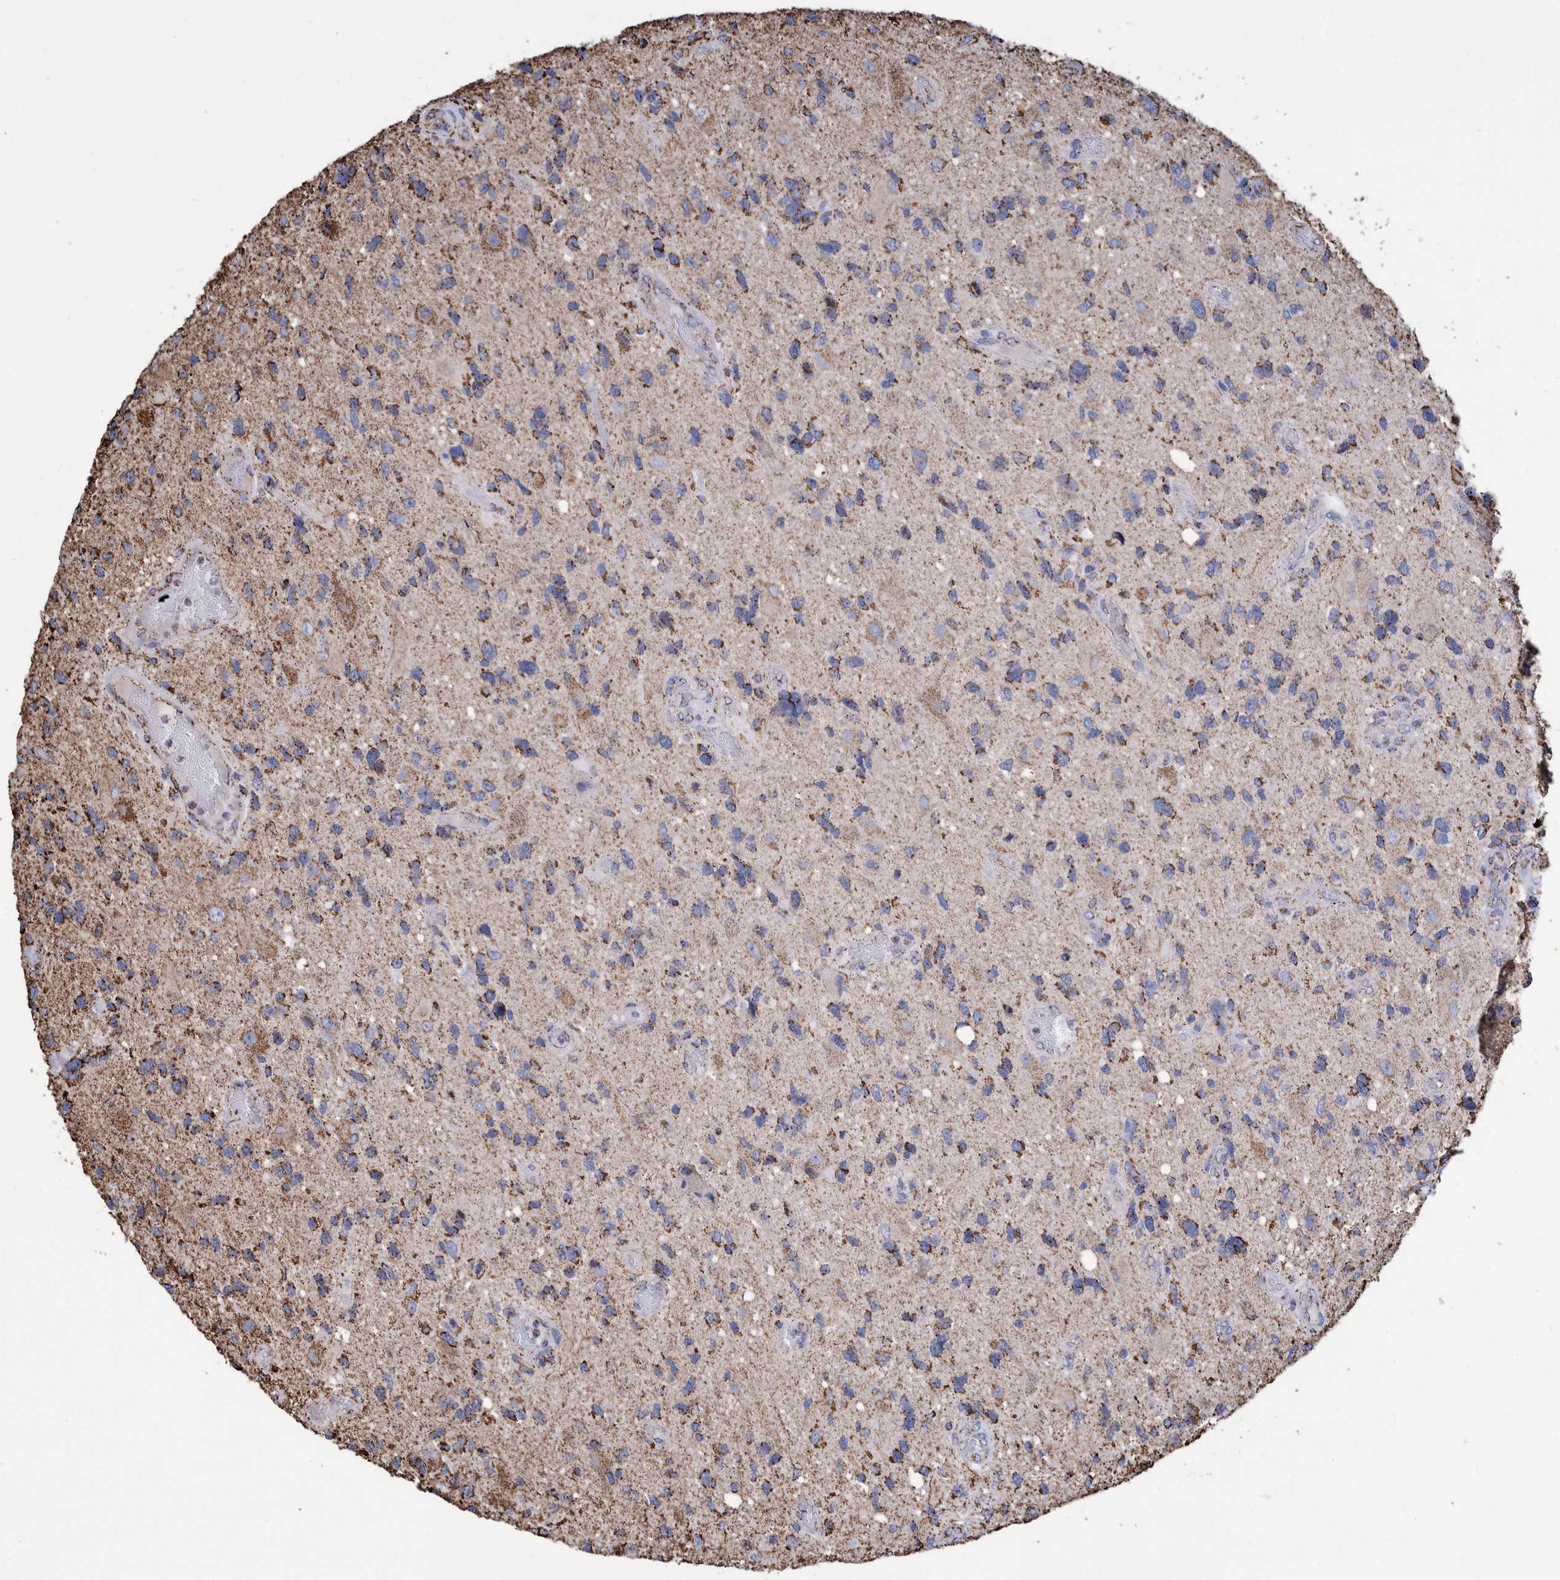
{"staining": {"intensity": "strong", "quantity": ">75%", "location": "cytoplasmic/membranous"}, "tissue": "glioma", "cell_type": "Tumor cells", "image_type": "cancer", "snomed": [{"axis": "morphology", "description": "Glioma, malignant, High grade"}, {"axis": "topography", "description": "Brain"}], "caption": "Glioma stained for a protein reveals strong cytoplasmic/membranous positivity in tumor cells.", "gene": "VPS26C", "patient": {"sex": "male", "age": 33}}